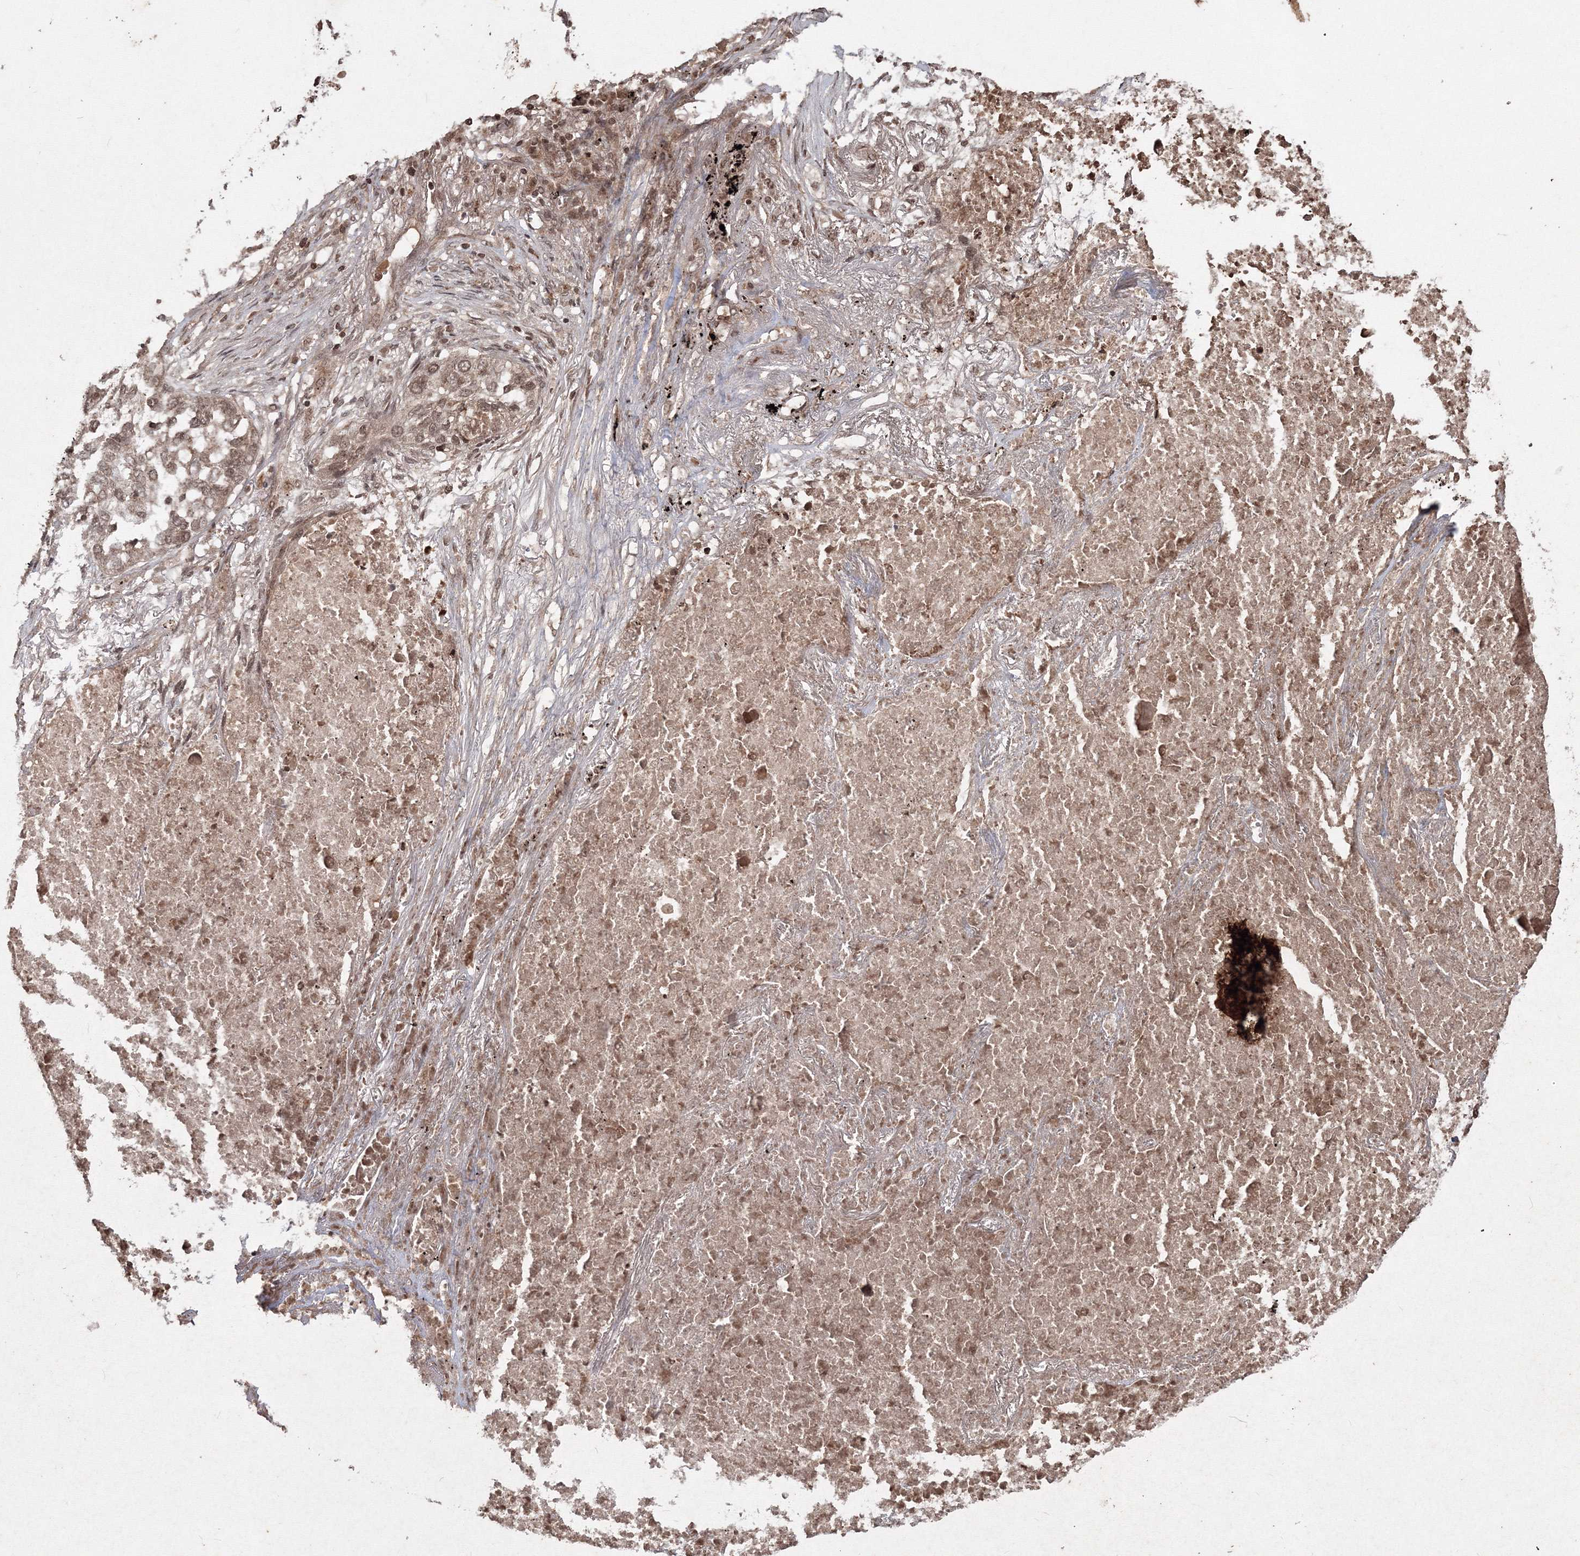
{"staining": {"intensity": "moderate", "quantity": ">75%", "location": "nuclear"}, "tissue": "lung cancer", "cell_type": "Tumor cells", "image_type": "cancer", "snomed": [{"axis": "morphology", "description": "Squamous cell carcinoma, NOS"}, {"axis": "topography", "description": "Lung"}], "caption": "Protein expression analysis of human lung cancer reveals moderate nuclear expression in about >75% of tumor cells. The staining was performed using DAB (3,3'-diaminobenzidine) to visualize the protein expression in brown, while the nuclei were stained in blue with hematoxylin (Magnification: 20x).", "gene": "PEX13", "patient": {"sex": "female", "age": 63}}